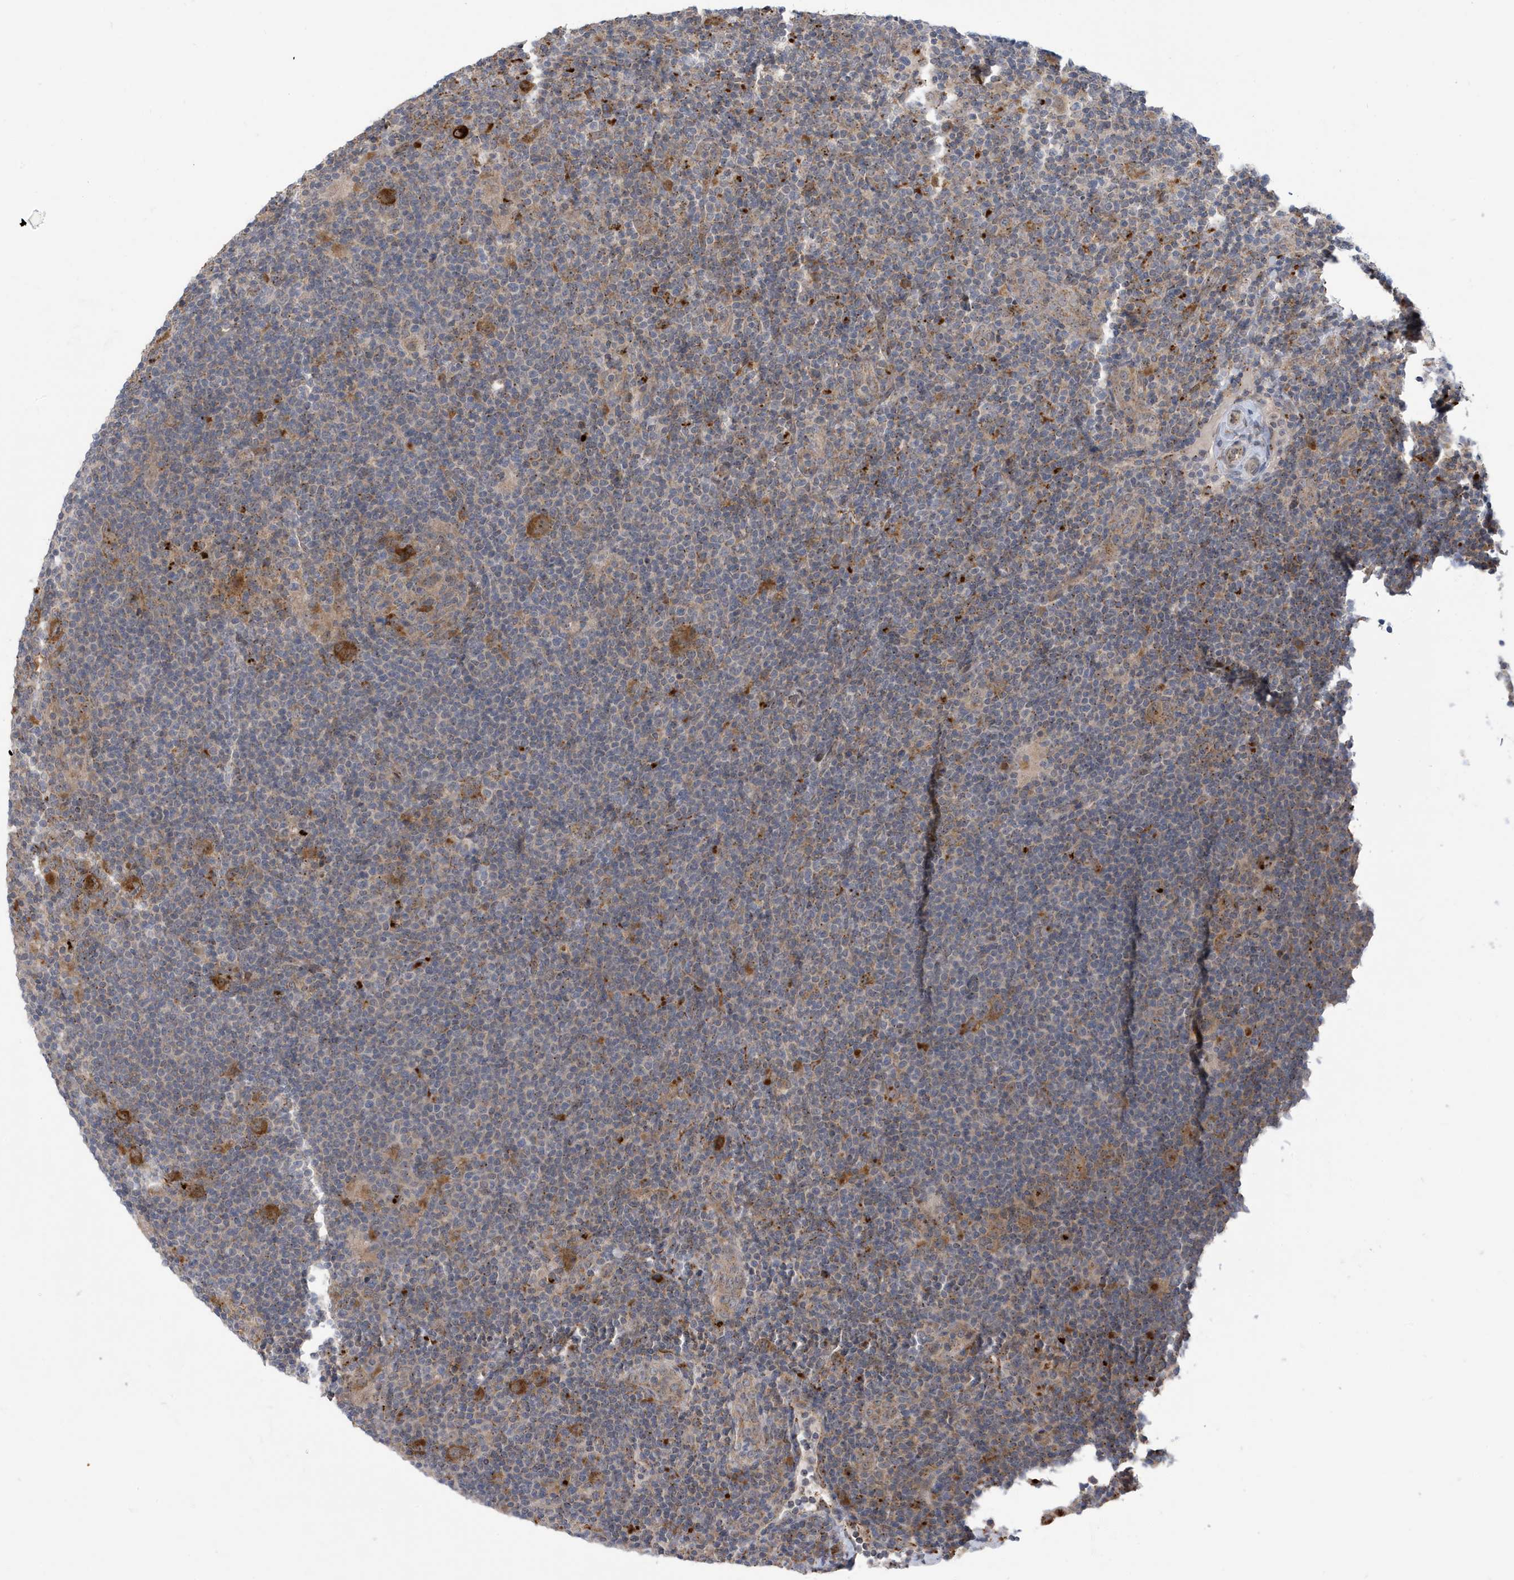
{"staining": {"intensity": "moderate", "quantity": ">75%", "location": "cytoplasmic/membranous"}, "tissue": "lymphoma", "cell_type": "Tumor cells", "image_type": "cancer", "snomed": [{"axis": "morphology", "description": "Hodgkin's disease, NOS"}, {"axis": "topography", "description": "Lymph node"}], "caption": "Immunohistochemical staining of lymphoma demonstrates medium levels of moderate cytoplasmic/membranous positivity in approximately >75% of tumor cells. The protein is stained brown, and the nuclei are stained in blue (DAB (3,3'-diaminobenzidine) IHC with brightfield microscopy, high magnification).", "gene": "ZNF507", "patient": {"sex": "female", "age": 57}}